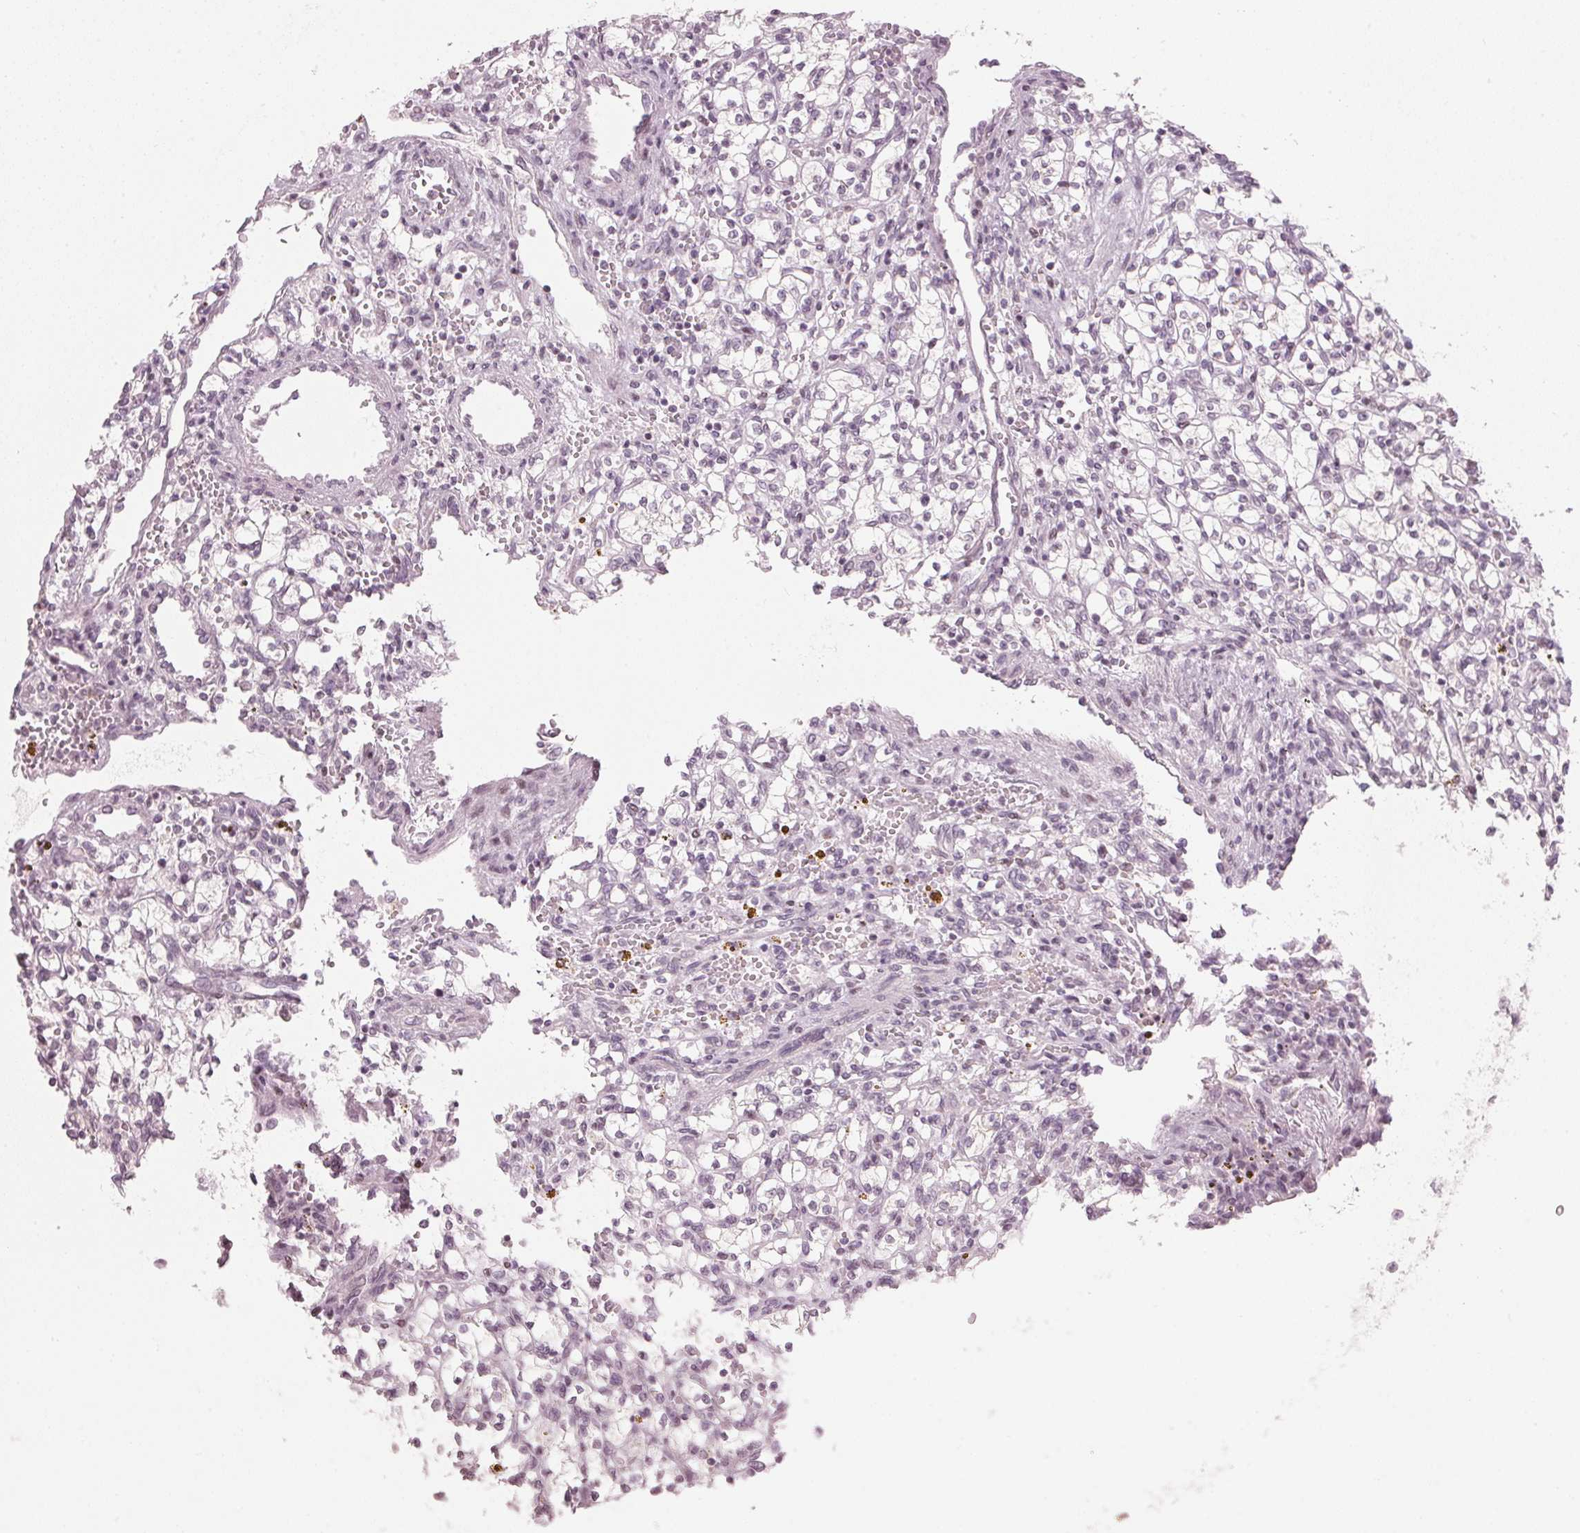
{"staining": {"intensity": "negative", "quantity": "none", "location": "none"}, "tissue": "renal cancer", "cell_type": "Tumor cells", "image_type": "cancer", "snomed": [{"axis": "morphology", "description": "Adenocarcinoma, NOS"}, {"axis": "topography", "description": "Kidney"}], "caption": "The photomicrograph exhibits no significant staining in tumor cells of renal cancer. (Brightfield microscopy of DAB immunohistochemistry (IHC) at high magnification).", "gene": "SFRP4", "patient": {"sex": "female", "age": 64}}